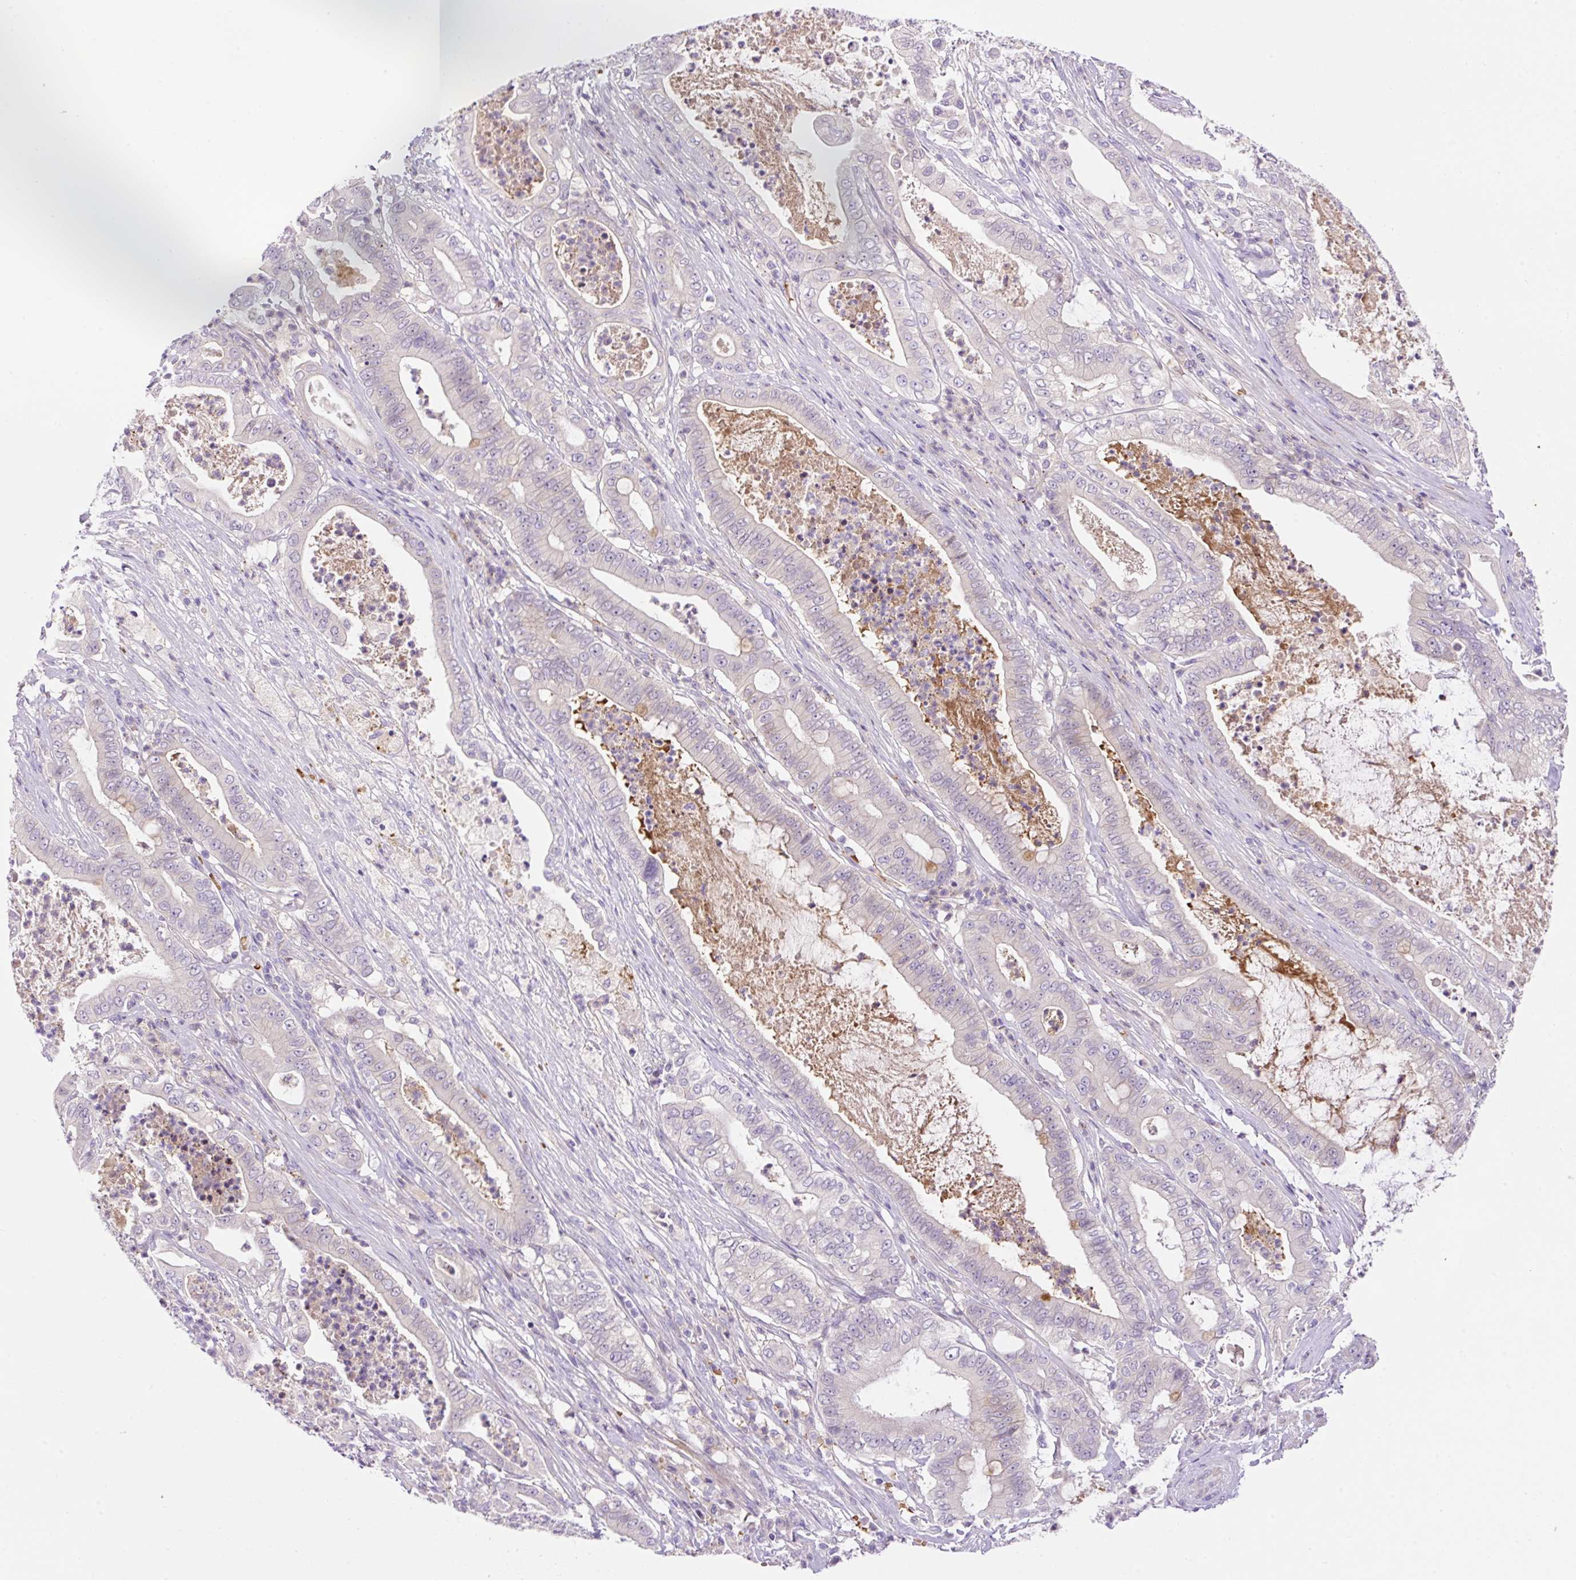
{"staining": {"intensity": "negative", "quantity": "none", "location": "none"}, "tissue": "pancreatic cancer", "cell_type": "Tumor cells", "image_type": "cancer", "snomed": [{"axis": "morphology", "description": "Adenocarcinoma, NOS"}, {"axis": "topography", "description": "Pancreas"}], "caption": "The image shows no significant expression in tumor cells of pancreatic cancer. (Stains: DAB (3,3'-diaminobenzidine) immunohistochemistry (IHC) with hematoxylin counter stain, Microscopy: brightfield microscopy at high magnification).", "gene": "LHFPL5", "patient": {"sex": "male", "age": 71}}